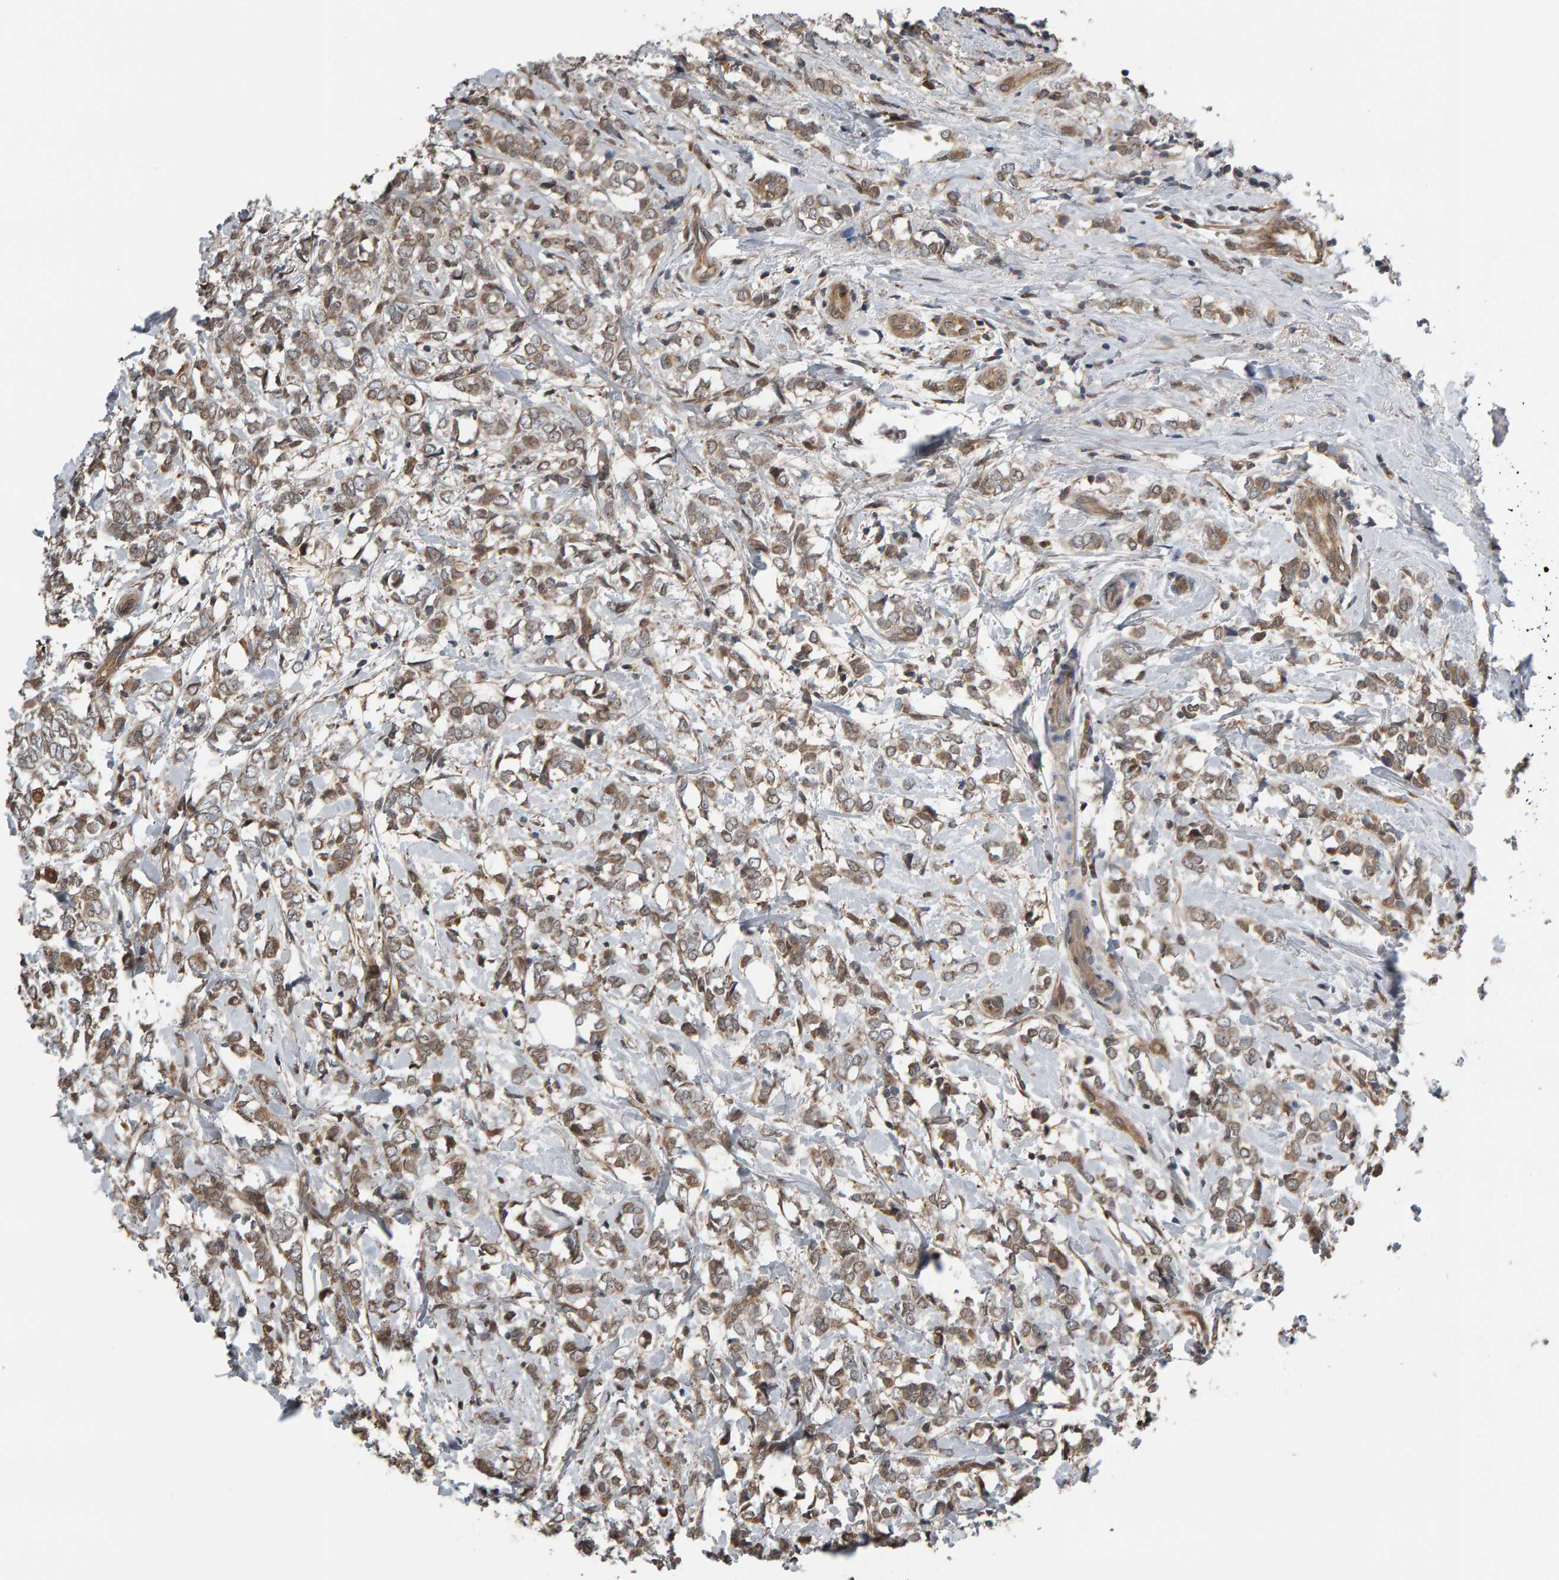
{"staining": {"intensity": "weak", "quantity": ">75%", "location": "cytoplasmic/membranous"}, "tissue": "breast cancer", "cell_type": "Tumor cells", "image_type": "cancer", "snomed": [{"axis": "morphology", "description": "Normal tissue, NOS"}, {"axis": "morphology", "description": "Lobular carcinoma"}, {"axis": "topography", "description": "Breast"}], "caption": "Immunohistochemical staining of human breast lobular carcinoma shows low levels of weak cytoplasmic/membranous expression in approximately >75% of tumor cells.", "gene": "COASY", "patient": {"sex": "female", "age": 47}}